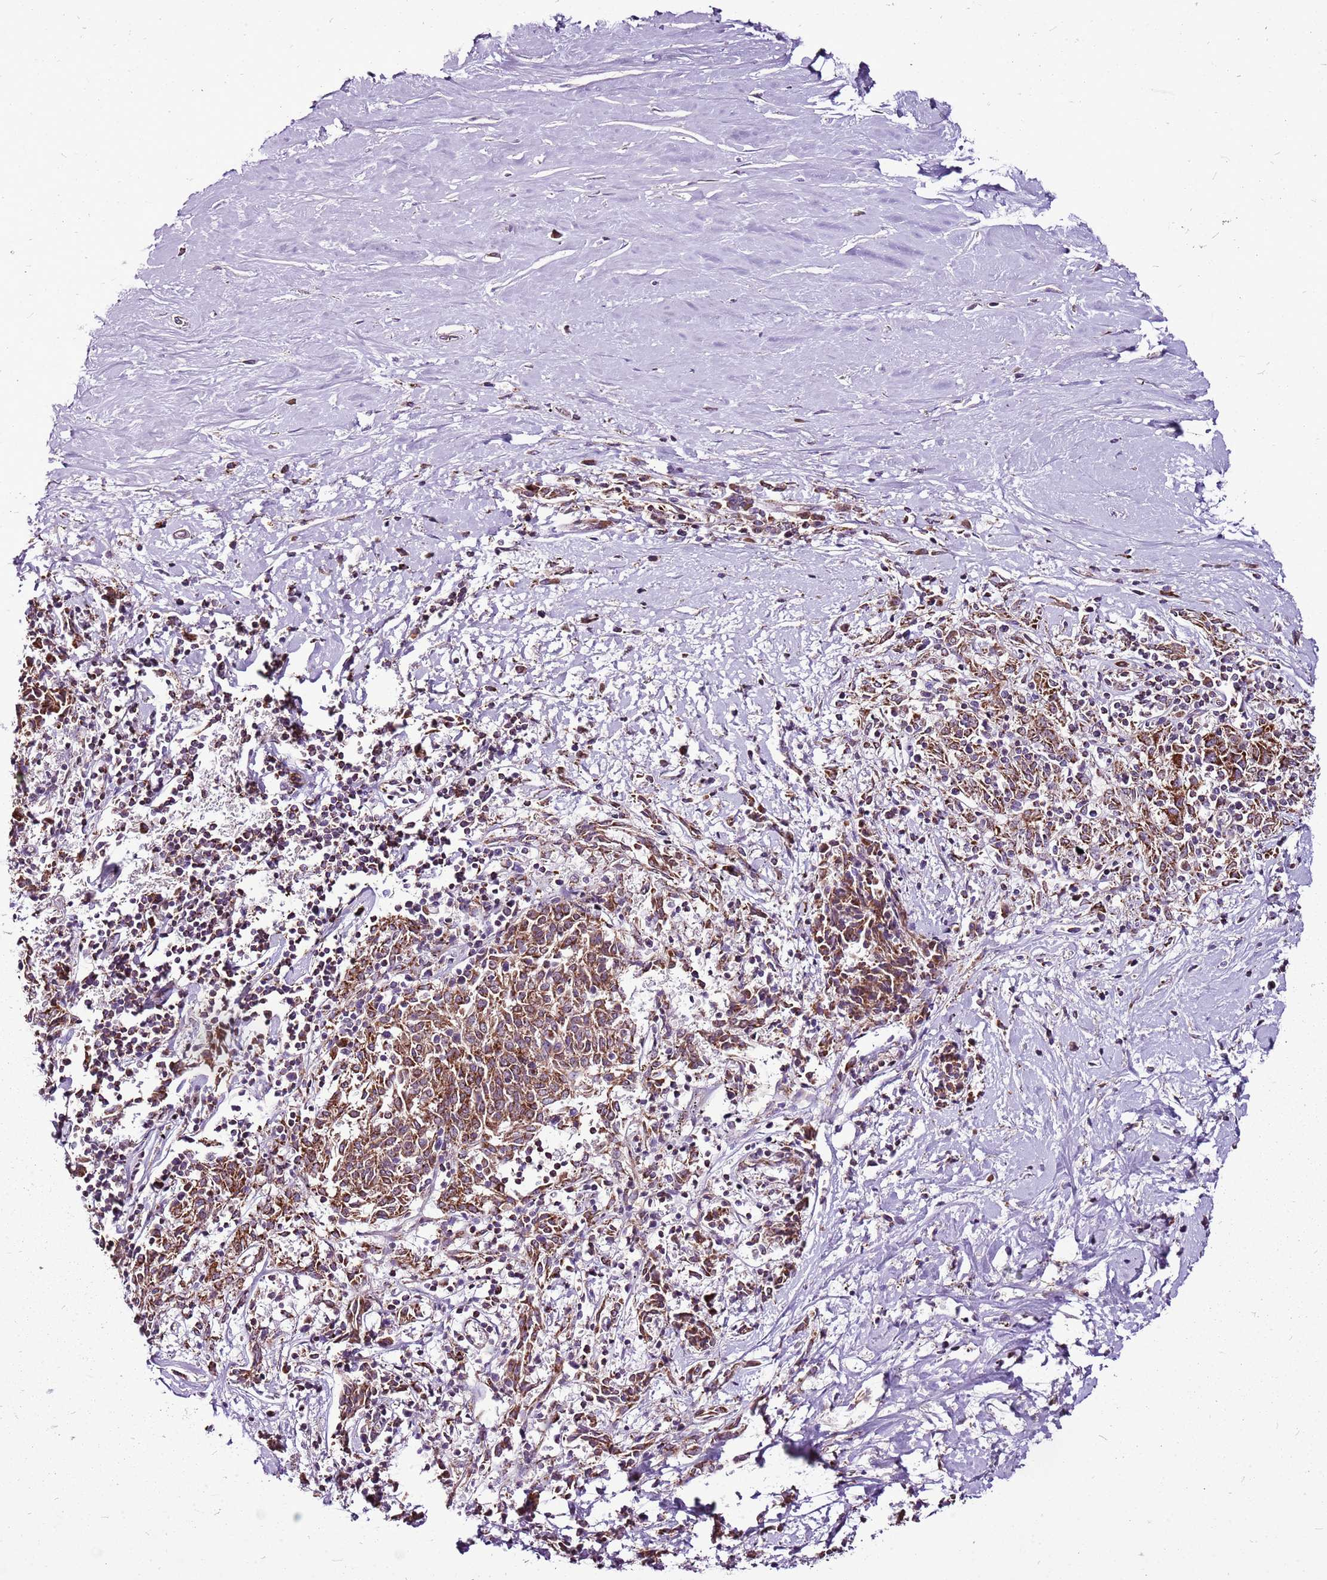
{"staining": {"intensity": "strong", "quantity": ">75%", "location": "cytoplasmic/membranous"}, "tissue": "melanoma", "cell_type": "Tumor cells", "image_type": "cancer", "snomed": [{"axis": "morphology", "description": "Malignant melanoma, NOS"}, {"axis": "topography", "description": "Skin"}], "caption": "Malignant melanoma was stained to show a protein in brown. There is high levels of strong cytoplasmic/membranous staining in about >75% of tumor cells.", "gene": "GCDH", "patient": {"sex": "female", "age": 72}}